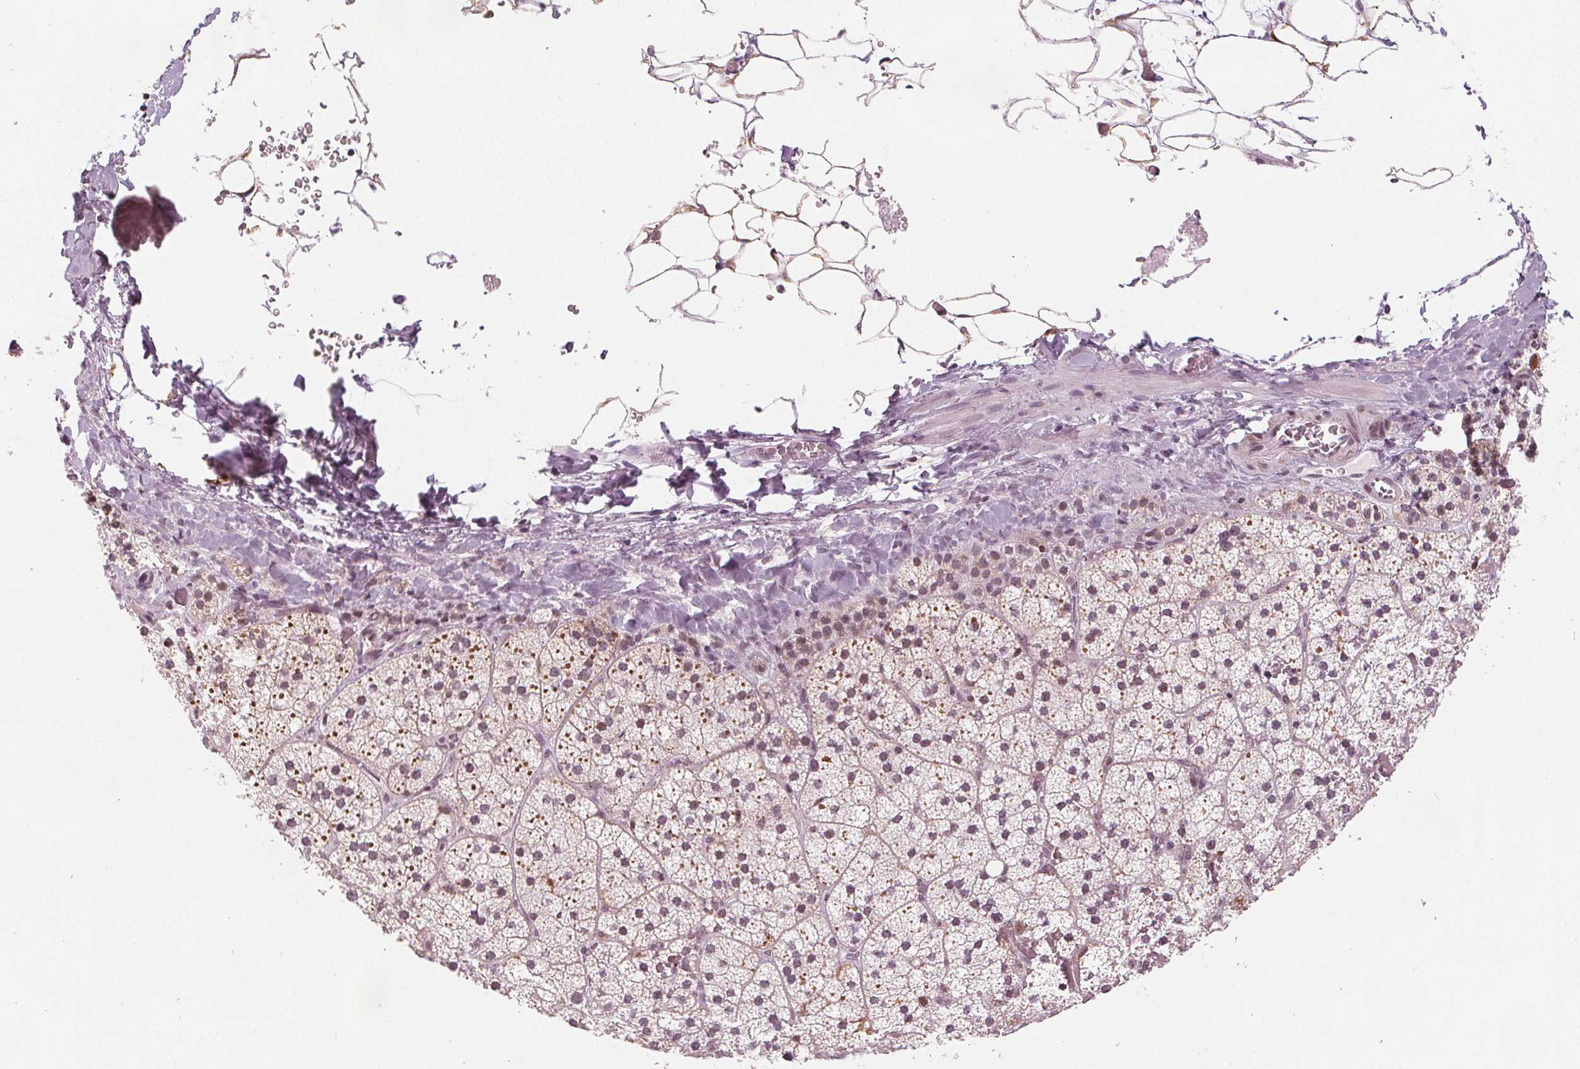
{"staining": {"intensity": "moderate", "quantity": ">75%", "location": "cytoplasmic/membranous,nuclear"}, "tissue": "adrenal gland", "cell_type": "Glandular cells", "image_type": "normal", "snomed": [{"axis": "morphology", "description": "Normal tissue, NOS"}, {"axis": "topography", "description": "Adrenal gland"}], "caption": "The photomicrograph shows a brown stain indicating the presence of a protein in the cytoplasmic/membranous,nuclear of glandular cells in adrenal gland. (brown staining indicates protein expression, while blue staining denotes nuclei).", "gene": "DPM2", "patient": {"sex": "male", "age": 53}}